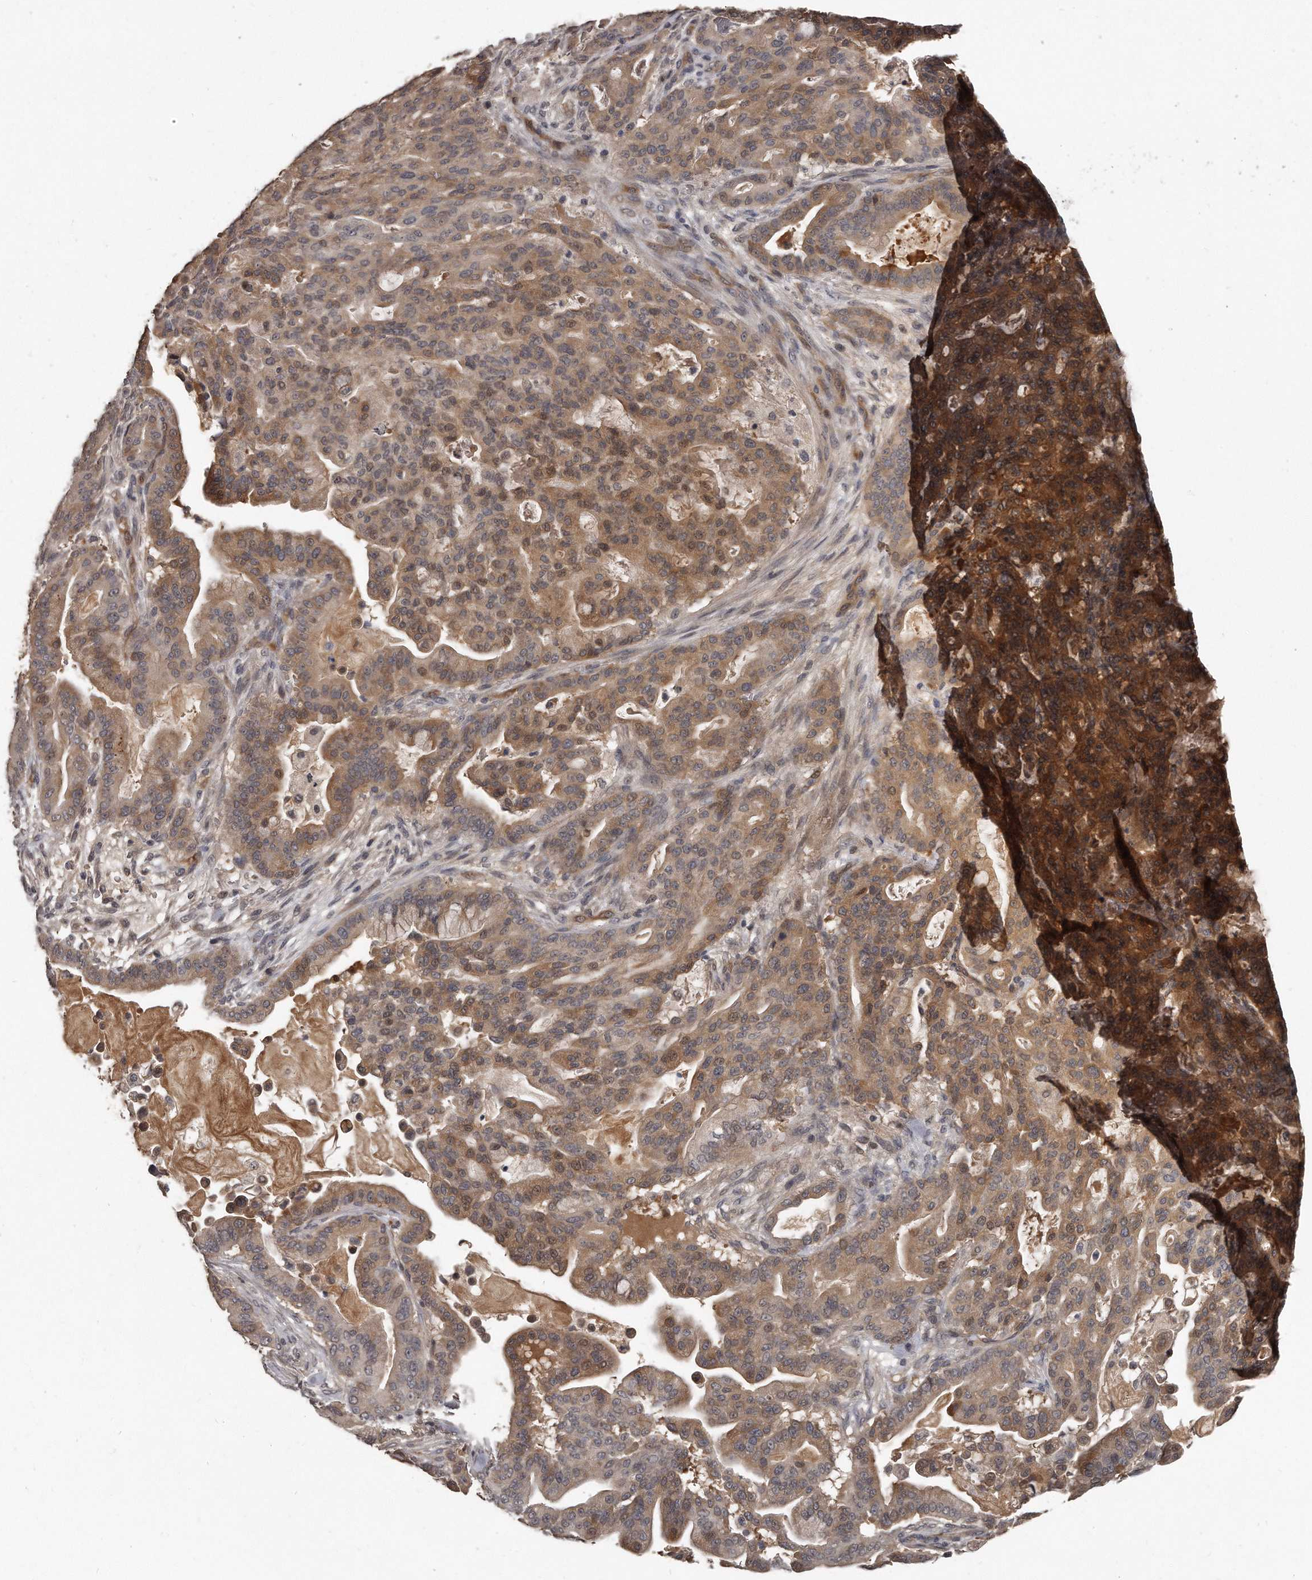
{"staining": {"intensity": "moderate", "quantity": ">75%", "location": "cytoplasmic/membranous"}, "tissue": "pancreatic cancer", "cell_type": "Tumor cells", "image_type": "cancer", "snomed": [{"axis": "morphology", "description": "Adenocarcinoma, NOS"}, {"axis": "topography", "description": "Pancreas"}], "caption": "Immunohistochemistry (IHC) micrograph of neoplastic tissue: human pancreatic cancer (adenocarcinoma) stained using IHC shows medium levels of moderate protein expression localized specifically in the cytoplasmic/membranous of tumor cells, appearing as a cytoplasmic/membranous brown color.", "gene": "GRB10", "patient": {"sex": "male", "age": 63}}